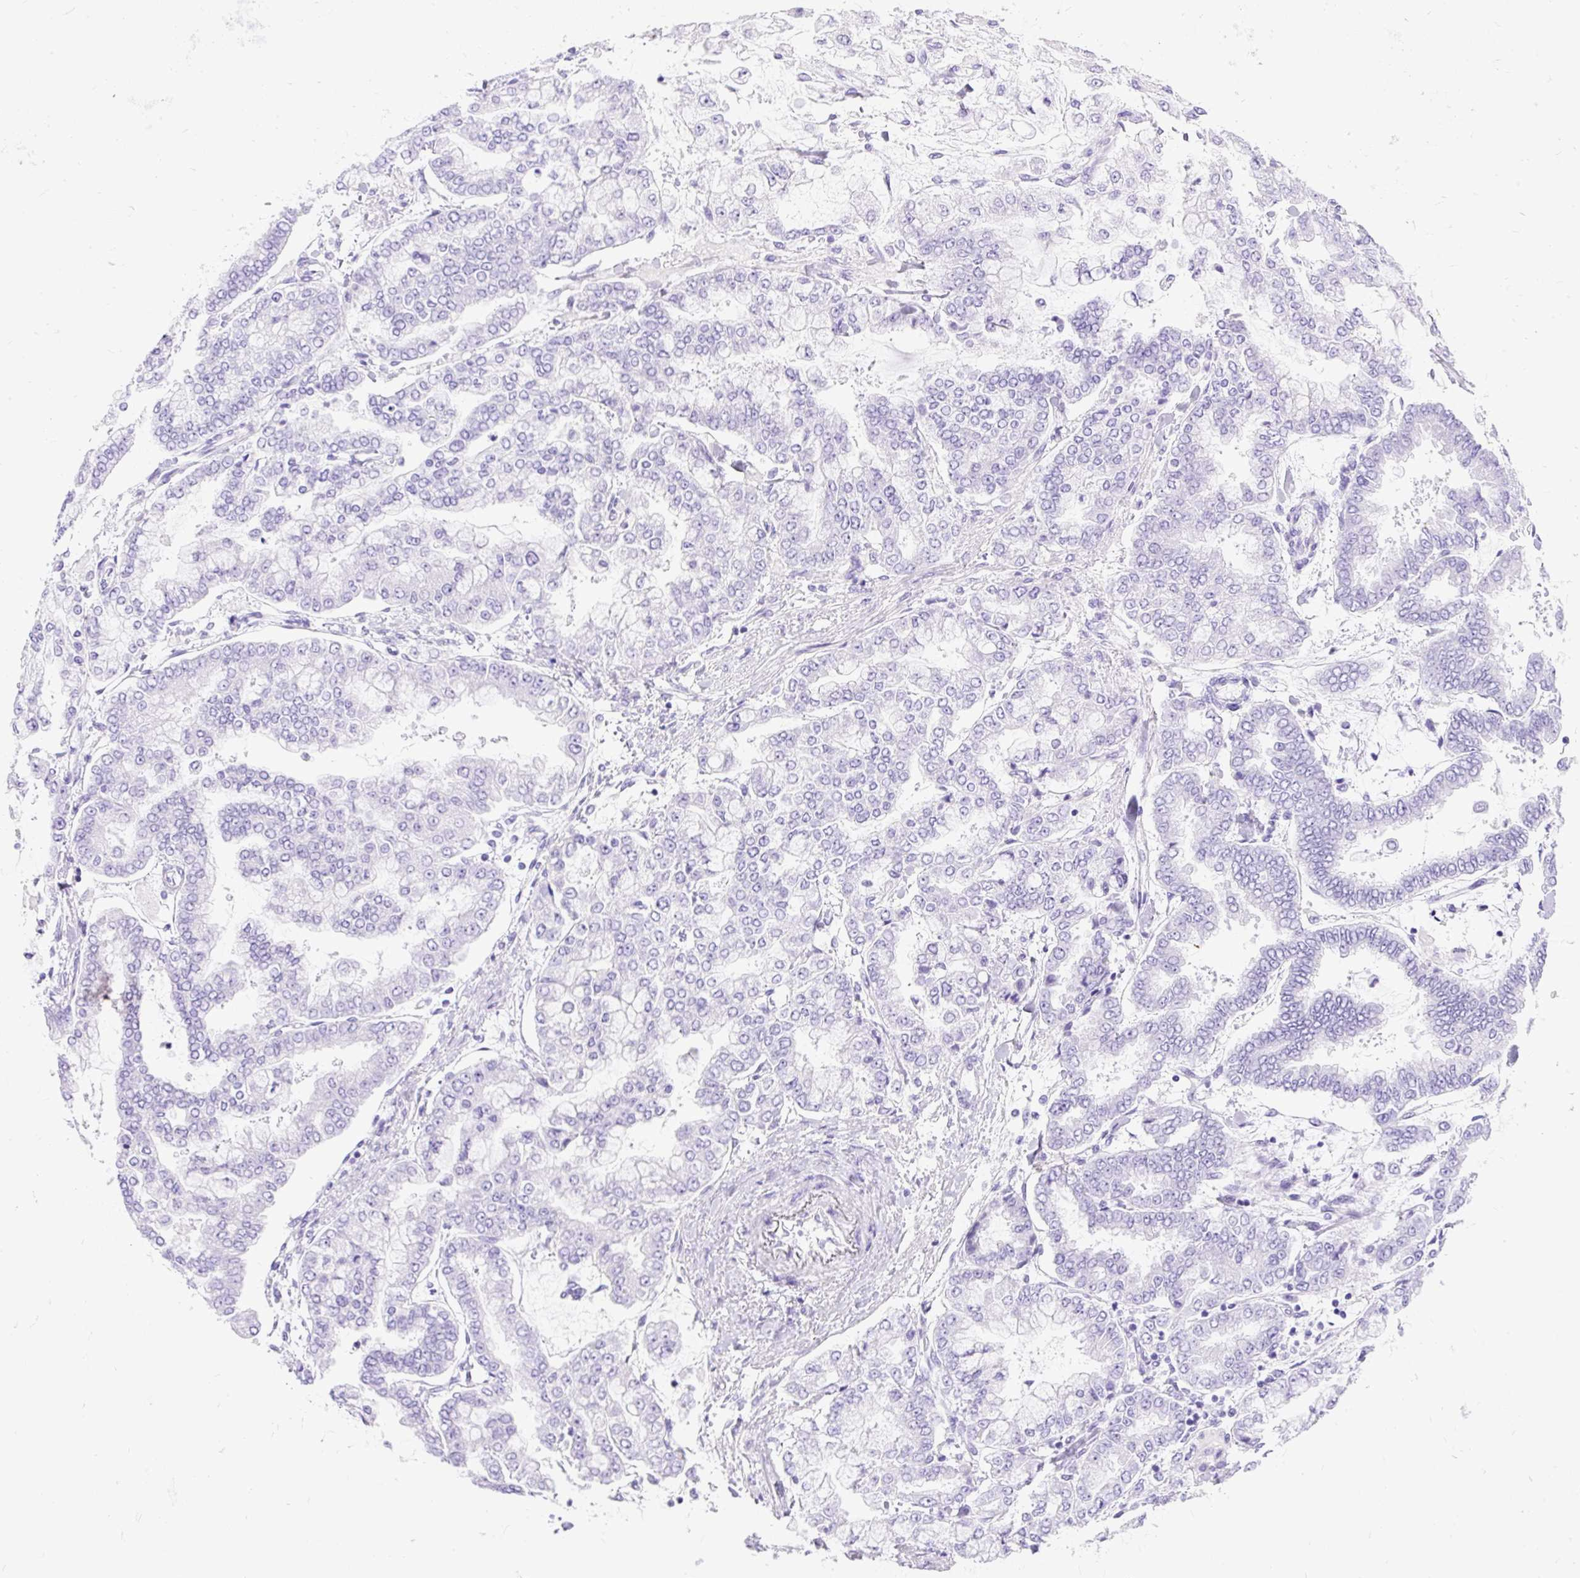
{"staining": {"intensity": "negative", "quantity": "none", "location": "none"}, "tissue": "stomach cancer", "cell_type": "Tumor cells", "image_type": "cancer", "snomed": [{"axis": "morphology", "description": "Normal tissue, NOS"}, {"axis": "morphology", "description": "Adenocarcinoma, NOS"}, {"axis": "topography", "description": "Stomach, upper"}, {"axis": "topography", "description": "Stomach"}], "caption": "The immunohistochemistry (IHC) image has no significant positivity in tumor cells of stomach adenocarcinoma tissue. (Brightfield microscopy of DAB (3,3'-diaminobenzidine) immunohistochemistry at high magnification).", "gene": "HEY1", "patient": {"sex": "male", "age": 76}}